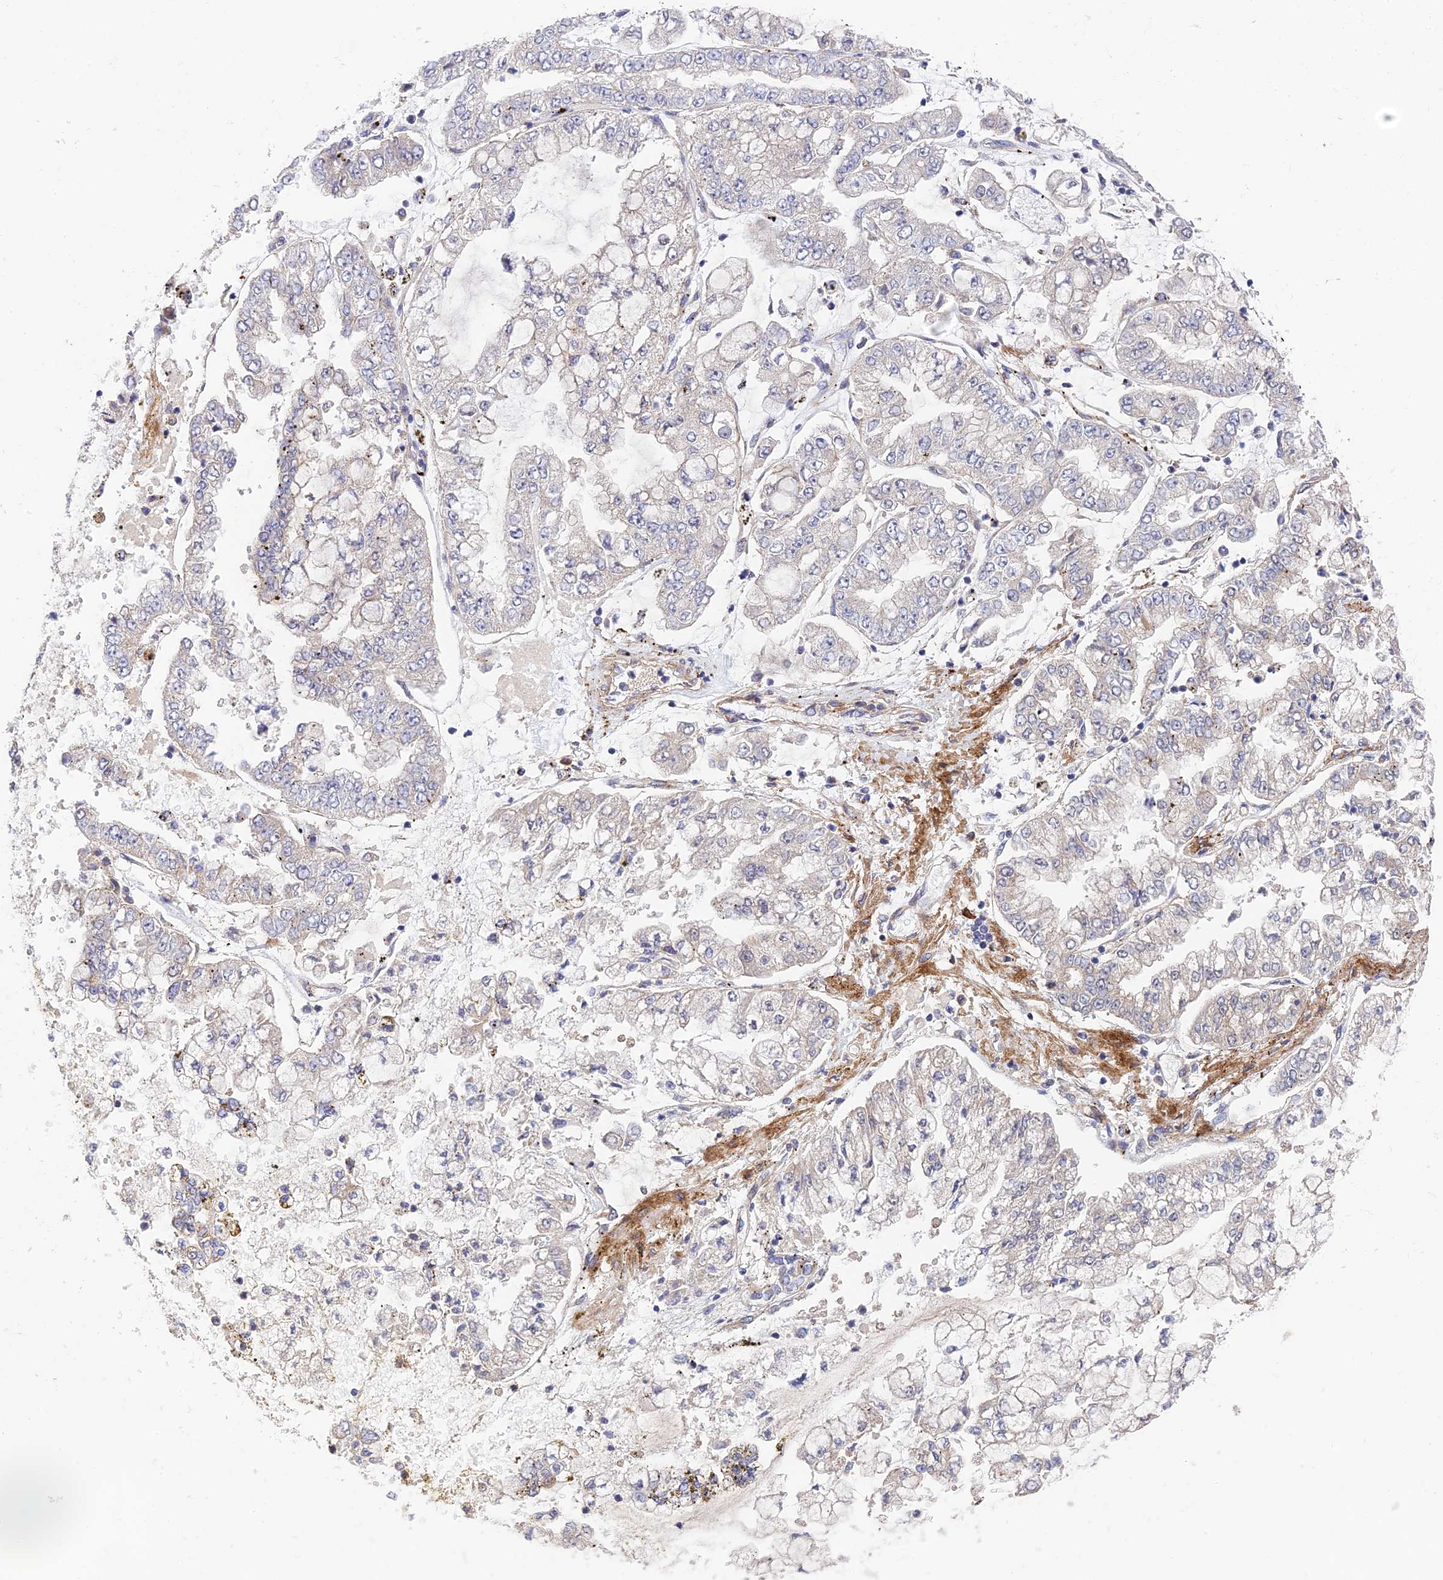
{"staining": {"intensity": "negative", "quantity": "none", "location": "none"}, "tissue": "stomach cancer", "cell_type": "Tumor cells", "image_type": "cancer", "snomed": [{"axis": "morphology", "description": "Adenocarcinoma, NOS"}, {"axis": "topography", "description": "Stomach"}], "caption": "This is an immunohistochemistry image of human stomach cancer. There is no positivity in tumor cells.", "gene": "UROS", "patient": {"sex": "male", "age": 76}}